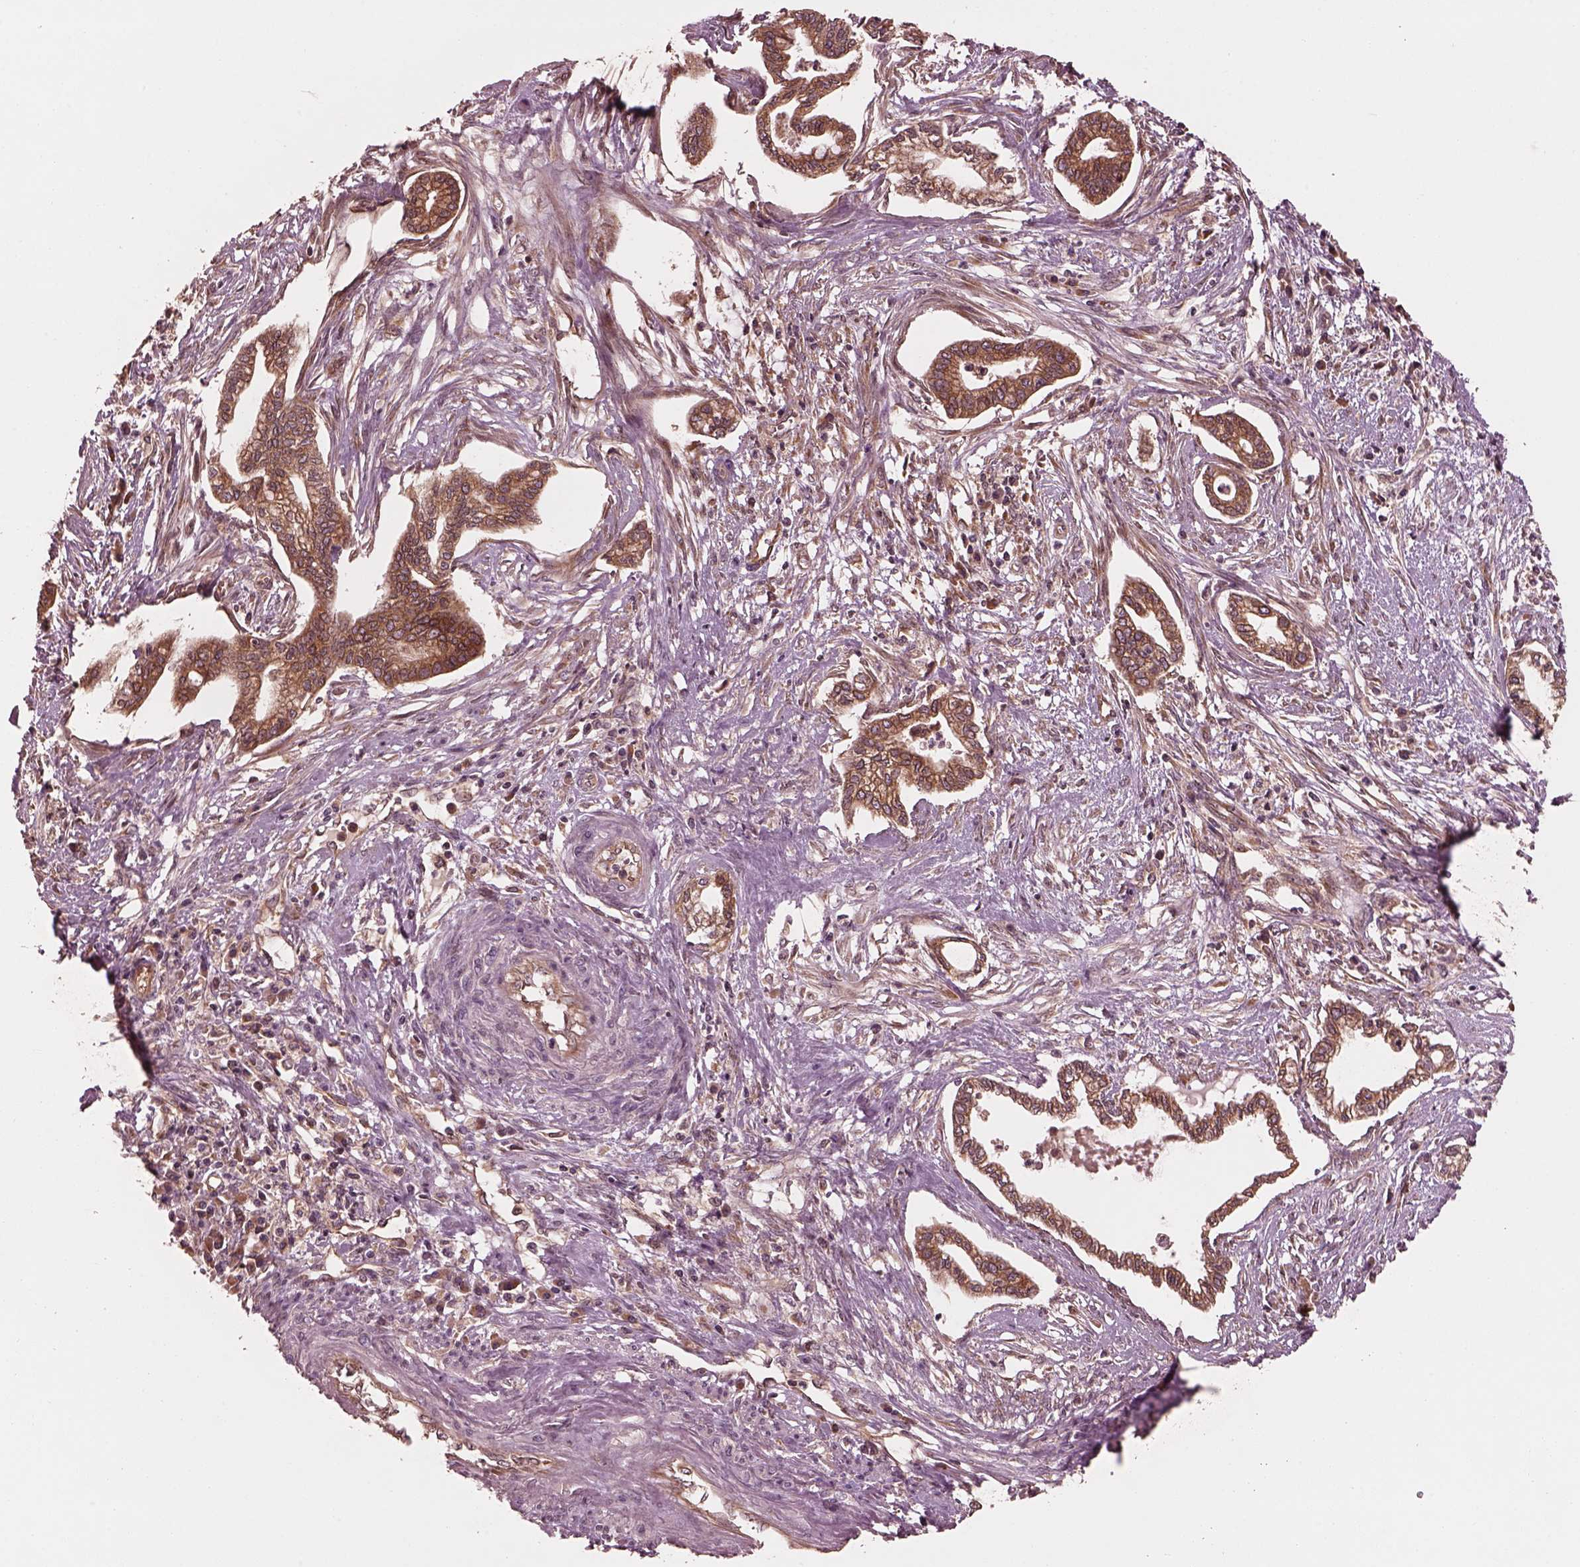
{"staining": {"intensity": "moderate", "quantity": ">75%", "location": "cytoplasmic/membranous"}, "tissue": "cervical cancer", "cell_type": "Tumor cells", "image_type": "cancer", "snomed": [{"axis": "morphology", "description": "Adenocarcinoma, NOS"}, {"axis": "topography", "description": "Cervix"}], "caption": "The photomicrograph demonstrates immunohistochemical staining of adenocarcinoma (cervical). There is moderate cytoplasmic/membranous staining is identified in approximately >75% of tumor cells.", "gene": "PIK3R2", "patient": {"sex": "female", "age": 62}}